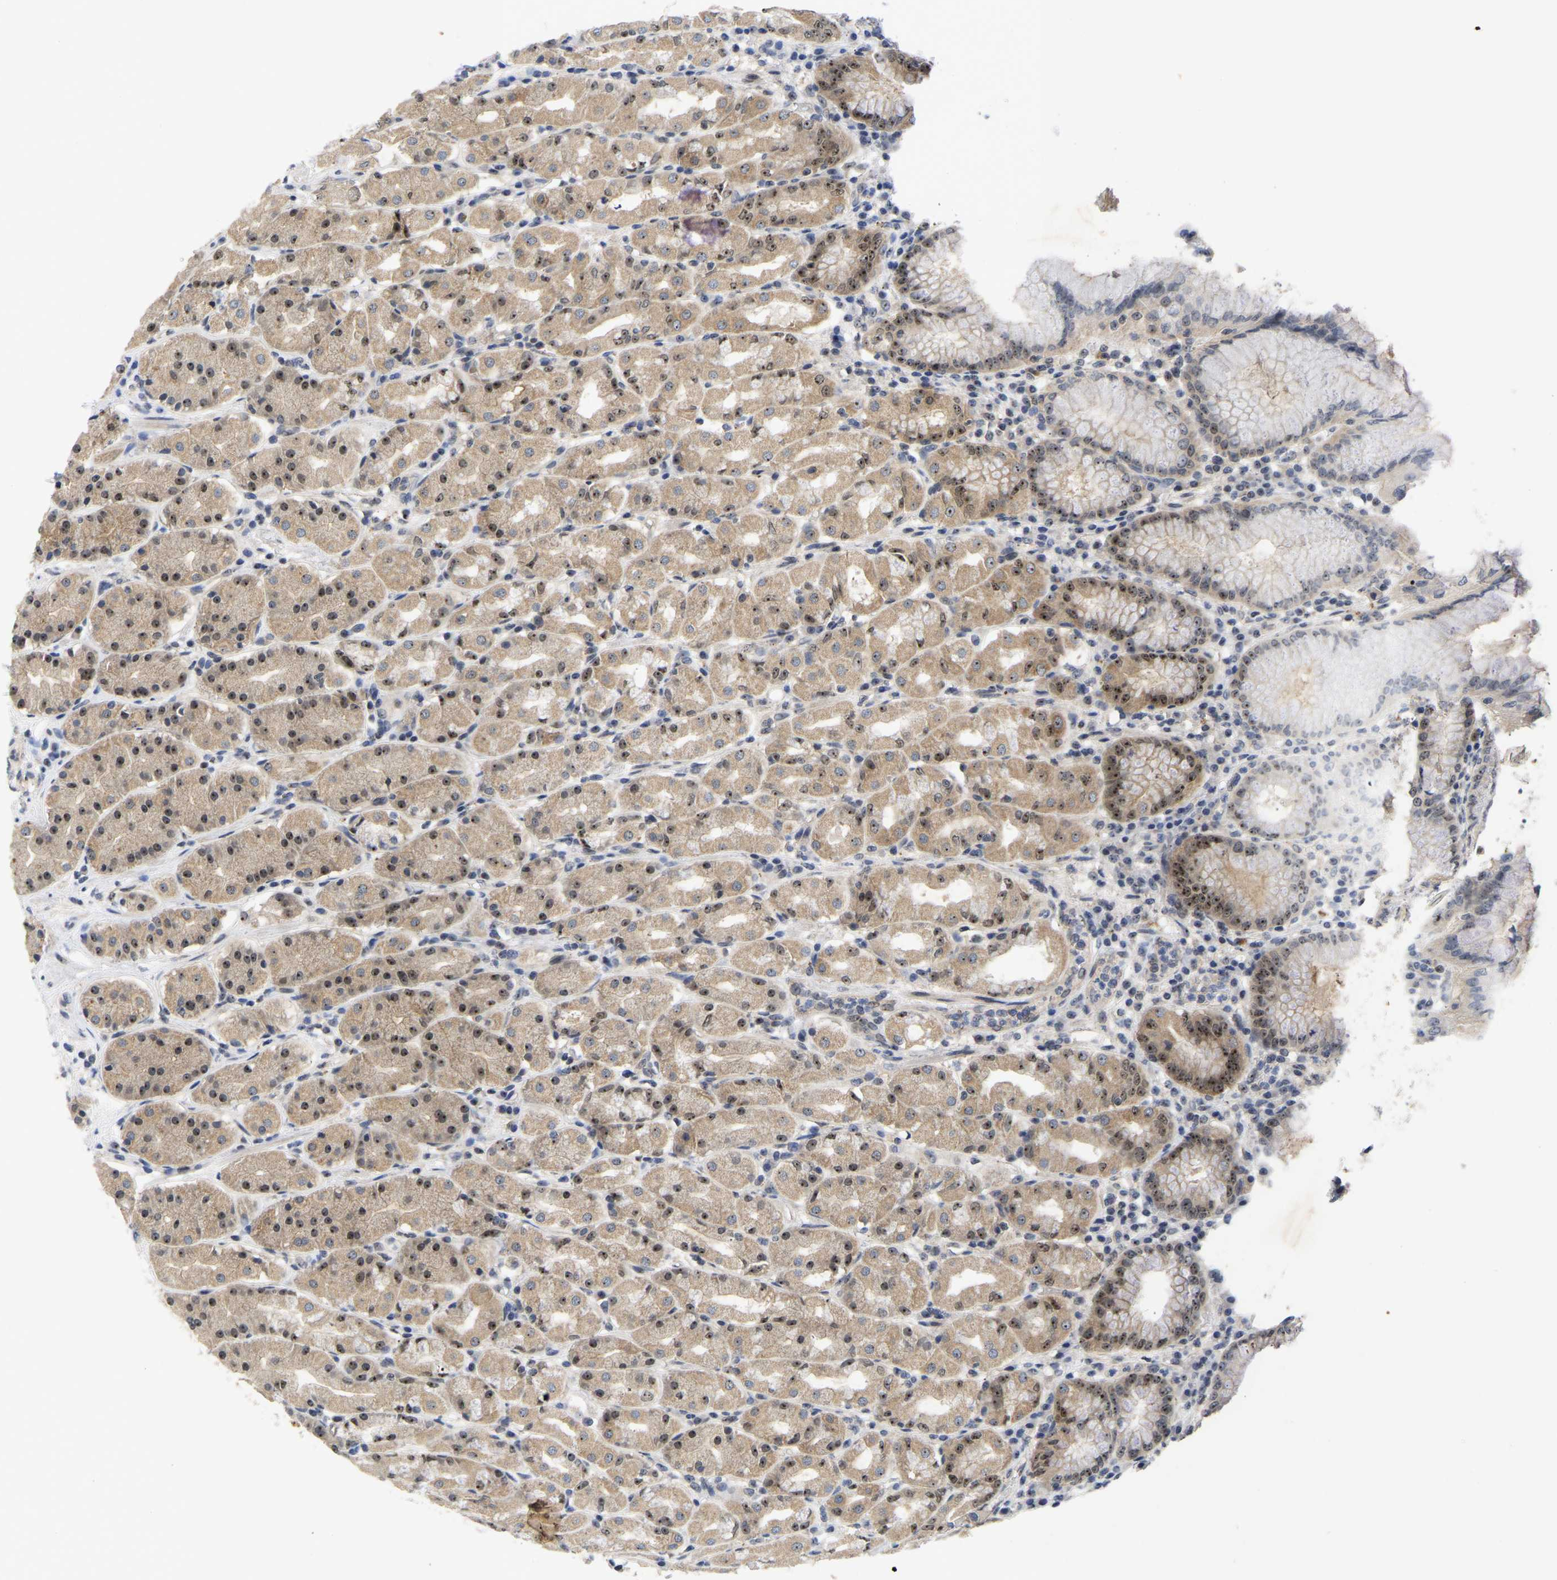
{"staining": {"intensity": "strong", "quantity": ">75%", "location": "cytoplasmic/membranous,nuclear"}, "tissue": "stomach", "cell_type": "Glandular cells", "image_type": "normal", "snomed": [{"axis": "morphology", "description": "Normal tissue, NOS"}, {"axis": "topography", "description": "Stomach"}, {"axis": "topography", "description": "Stomach, lower"}], "caption": "A high-resolution photomicrograph shows immunohistochemistry (IHC) staining of normal stomach, which shows strong cytoplasmic/membranous,nuclear positivity in approximately >75% of glandular cells.", "gene": "NLE1", "patient": {"sex": "female", "age": 56}}